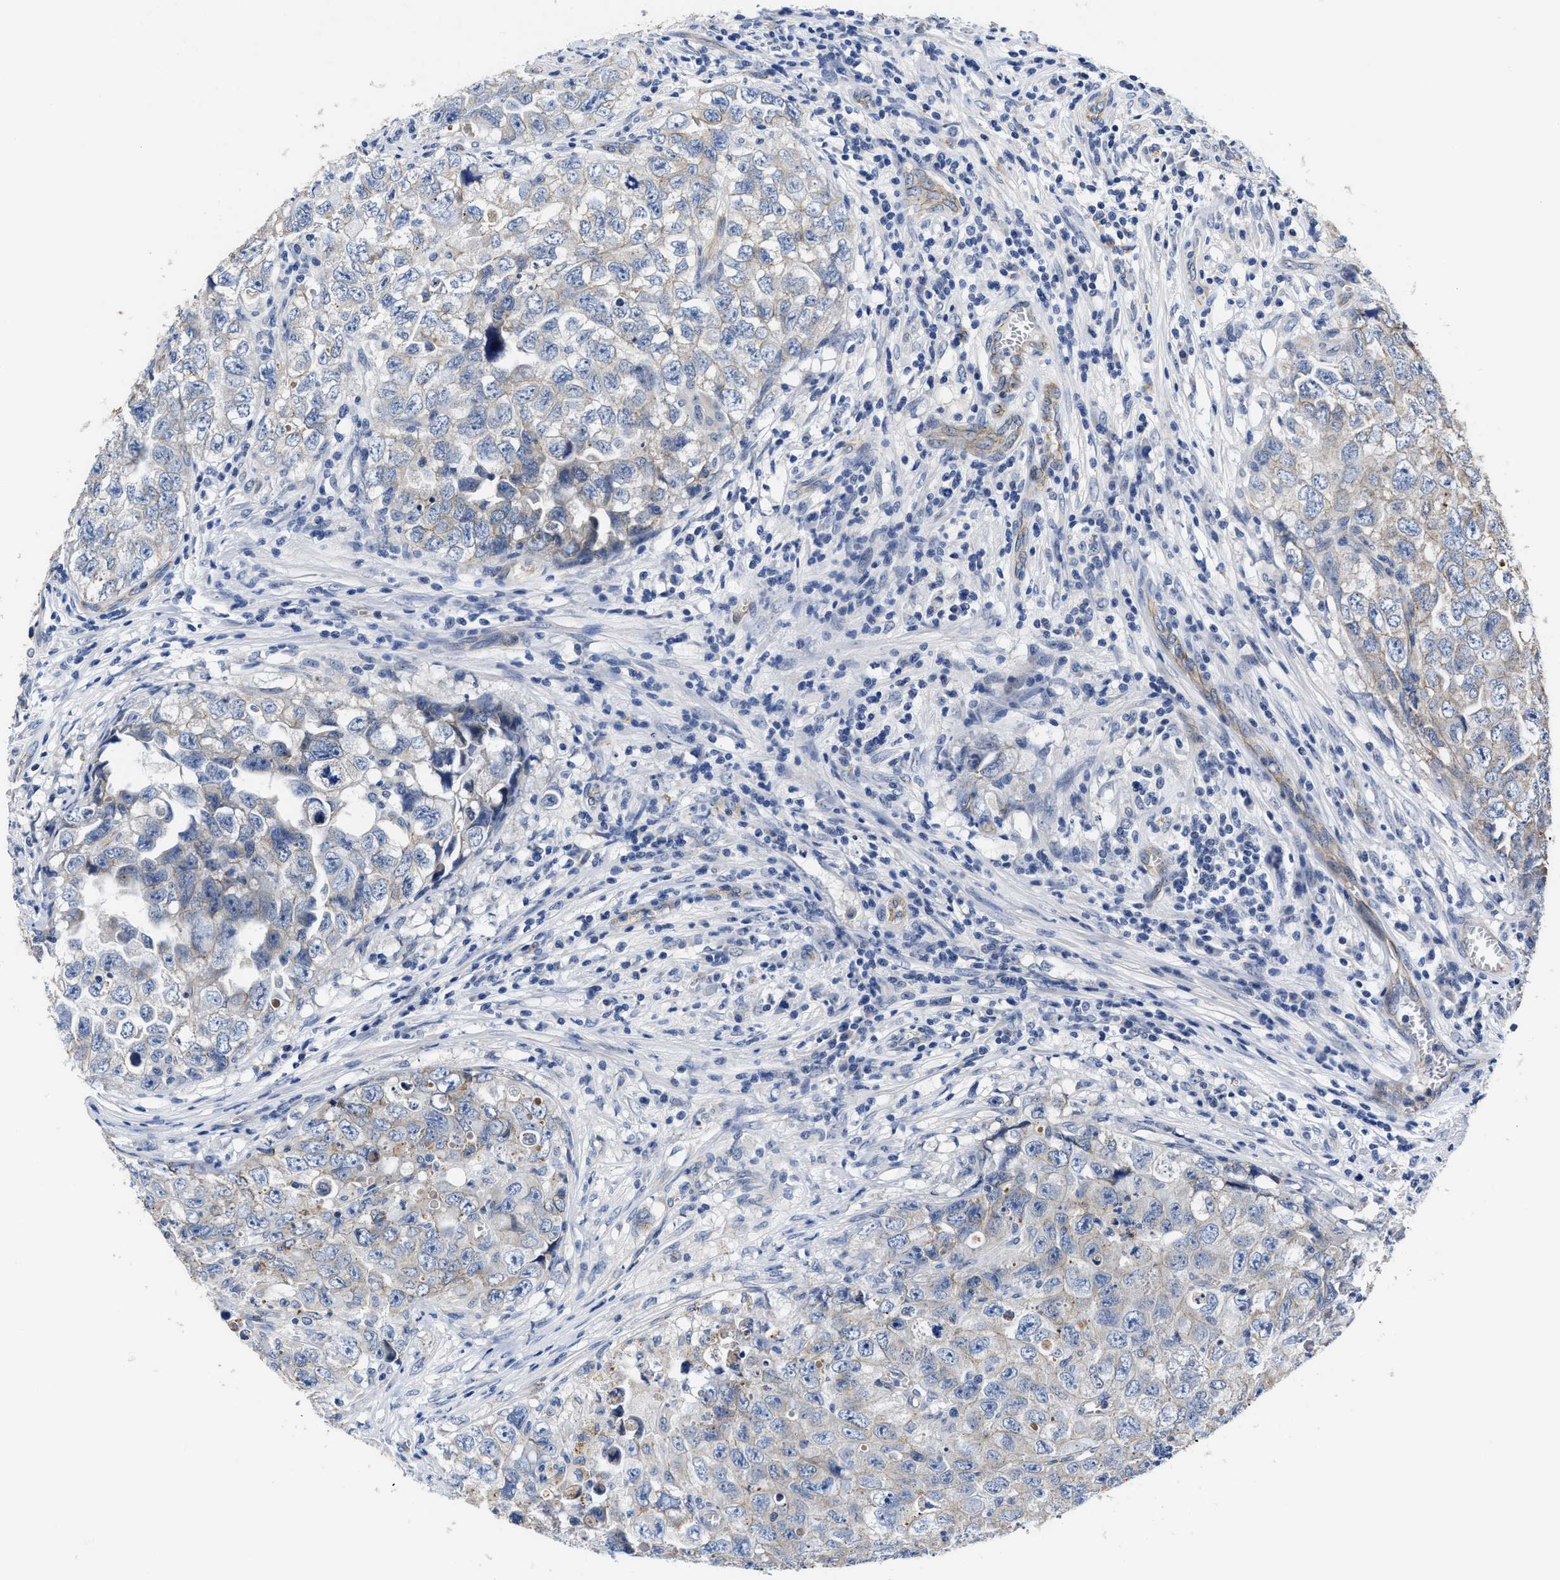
{"staining": {"intensity": "negative", "quantity": "none", "location": "none"}, "tissue": "testis cancer", "cell_type": "Tumor cells", "image_type": "cancer", "snomed": [{"axis": "morphology", "description": "Seminoma, NOS"}, {"axis": "morphology", "description": "Carcinoma, Embryonal, NOS"}, {"axis": "topography", "description": "Testis"}], "caption": "Tumor cells are negative for protein expression in human testis seminoma.", "gene": "GHITM", "patient": {"sex": "male", "age": 43}}